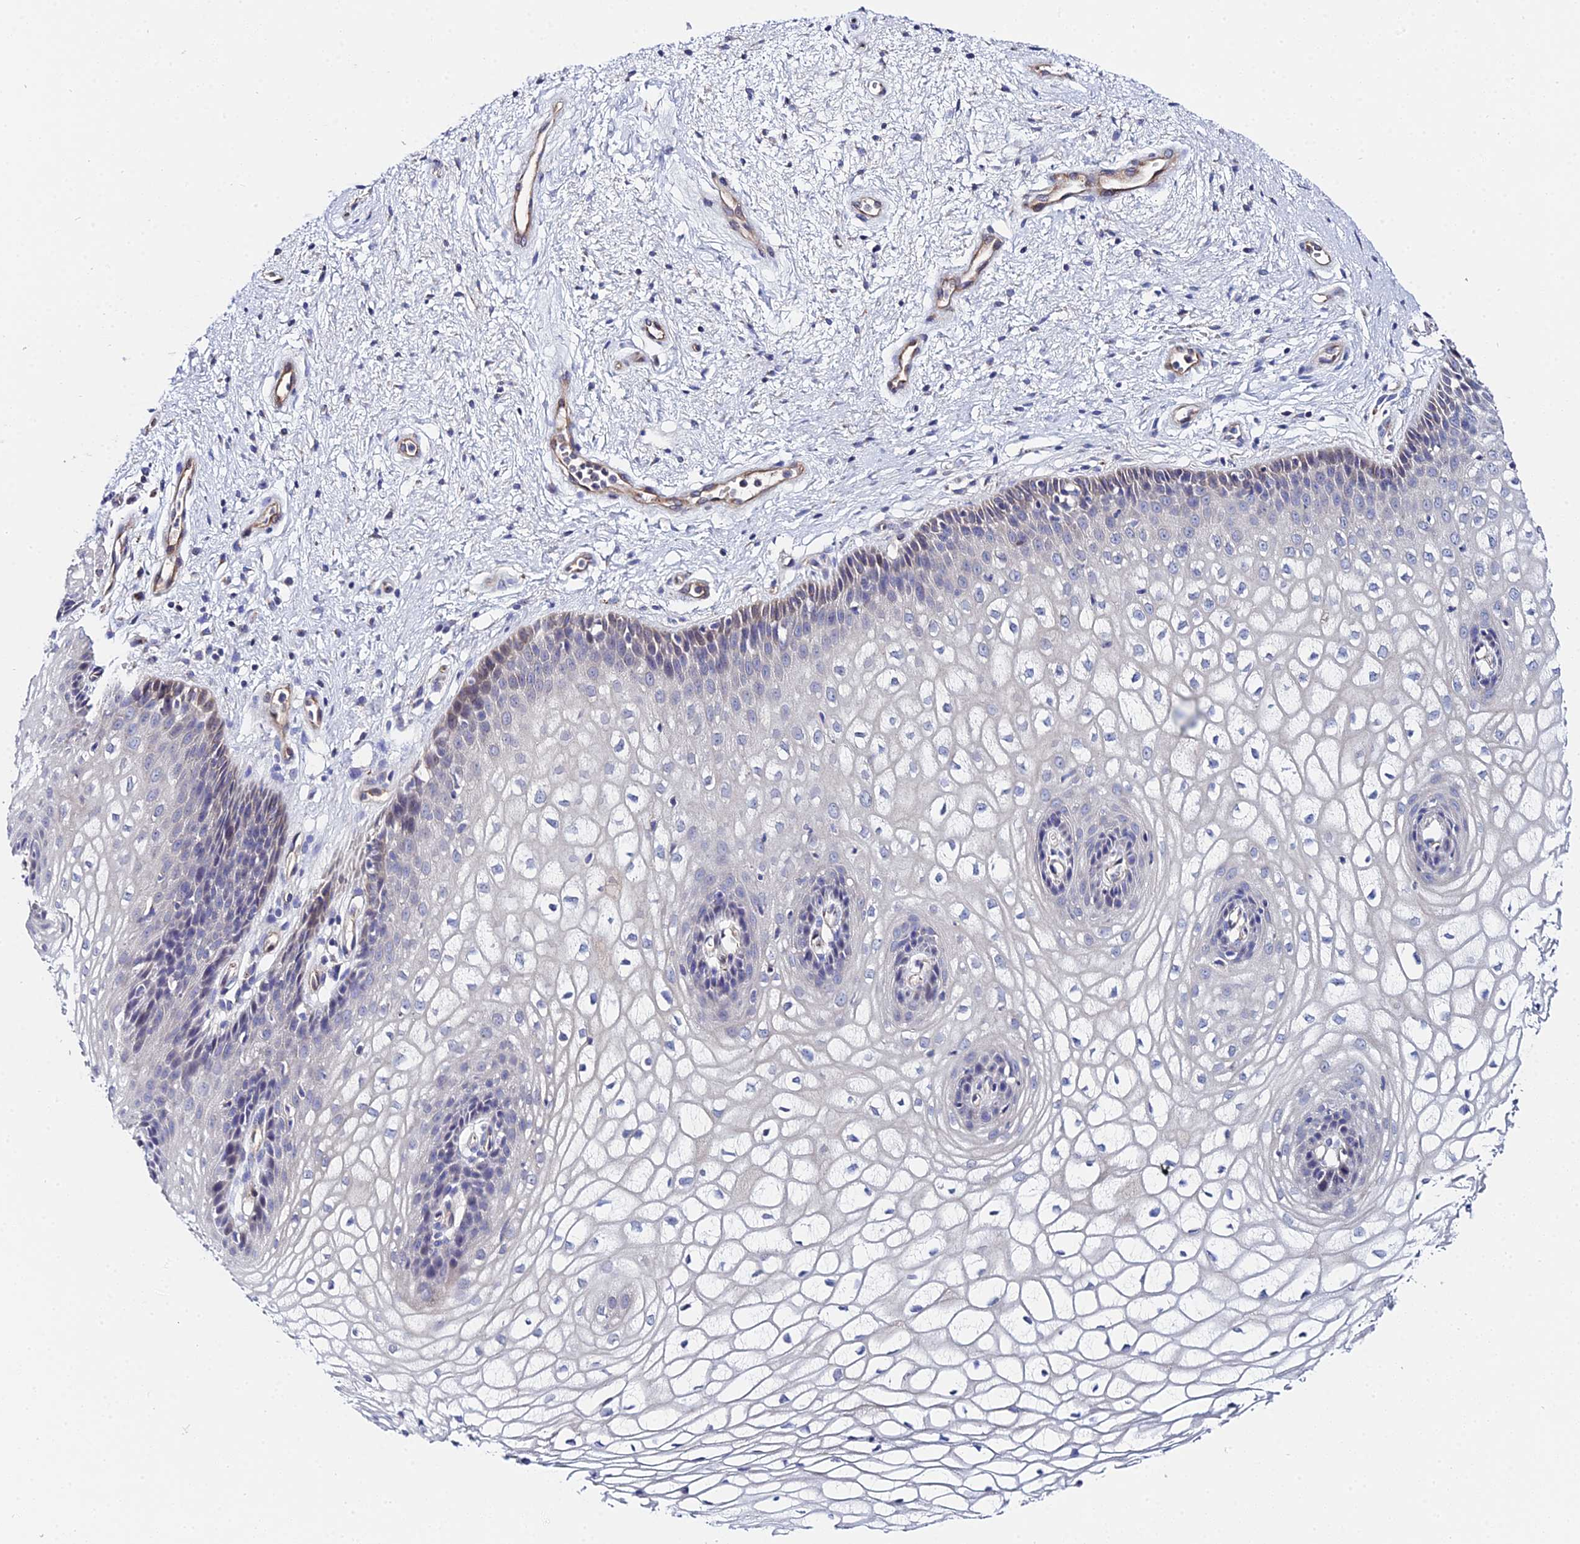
{"staining": {"intensity": "weak", "quantity": "<25%", "location": "cytoplasmic/membranous"}, "tissue": "vagina", "cell_type": "Squamous epithelial cells", "image_type": "normal", "snomed": [{"axis": "morphology", "description": "Normal tissue, NOS"}, {"axis": "topography", "description": "Vagina"}], "caption": "This is a image of immunohistochemistry (IHC) staining of unremarkable vagina, which shows no expression in squamous epithelial cells. (DAB (3,3'-diaminobenzidine) IHC visualized using brightfield microscopy, high magnification).", "gene": "APOBEC3H", "patient": {"sex": "female", "age": 34}}